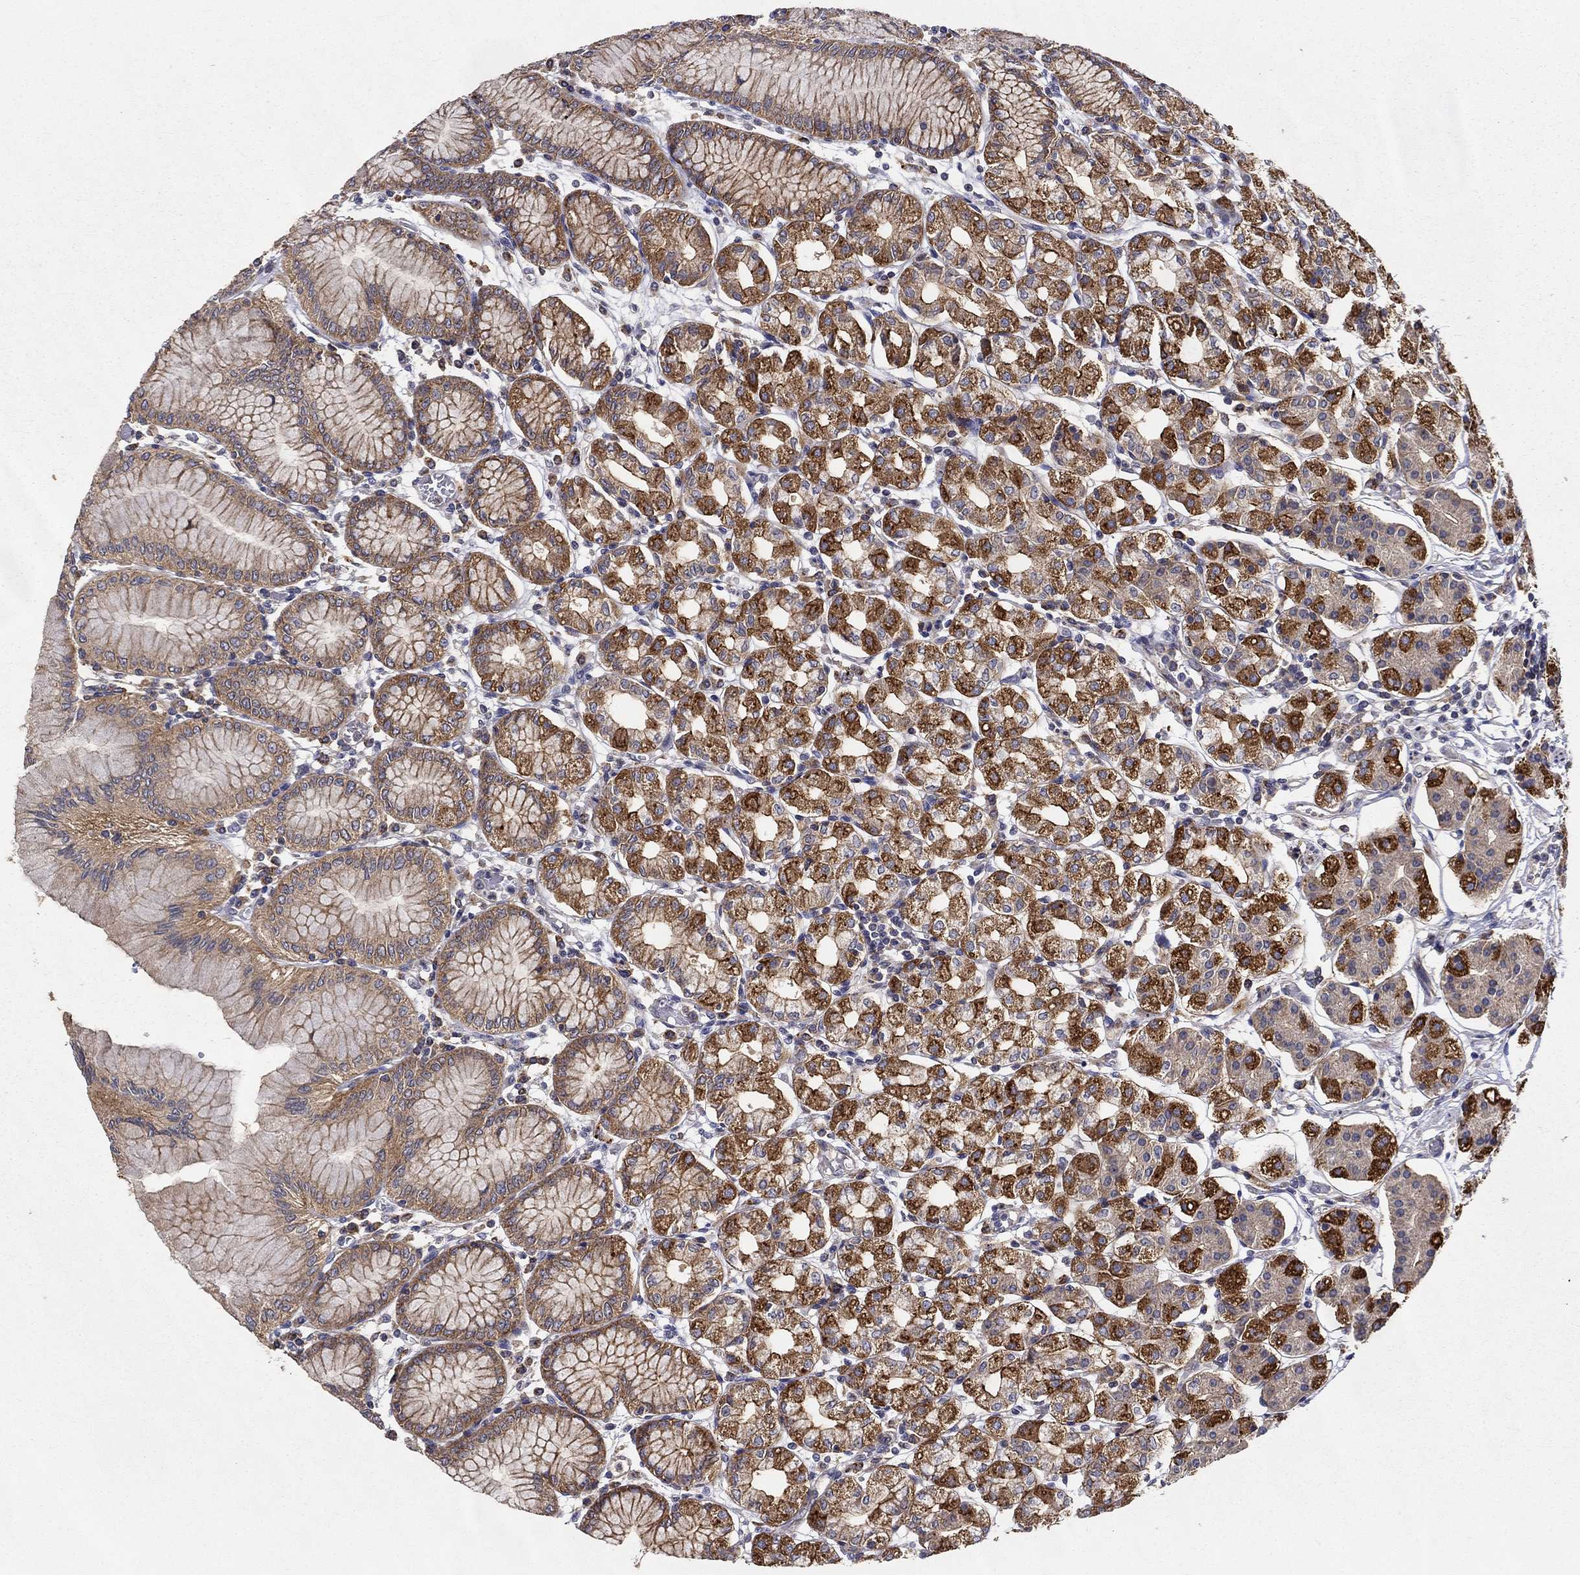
{"staining": {"intensity": "strong", "quantity": "25%-75%", "location": "cytoplasmic/membranous"}, "tissue": "stomach", "cell_type": "Glandular cells", "image_type": "normal", "snomed": [{"axis": "morphology", "description": "Normal tissue, NOS"}, {"axis": "topography", "description": "Skeletal muscle"}, {"axis": "topography", "description": "Stomach"}], "caption": "This image demonstrates IHC staining of benign human stomach, with high strong cytoplasmic/membranous staining in approximately 25%-75% of glandular cells.", "gene": "ALDH4A1", "patient": {"sex": "female", "age": 57}}